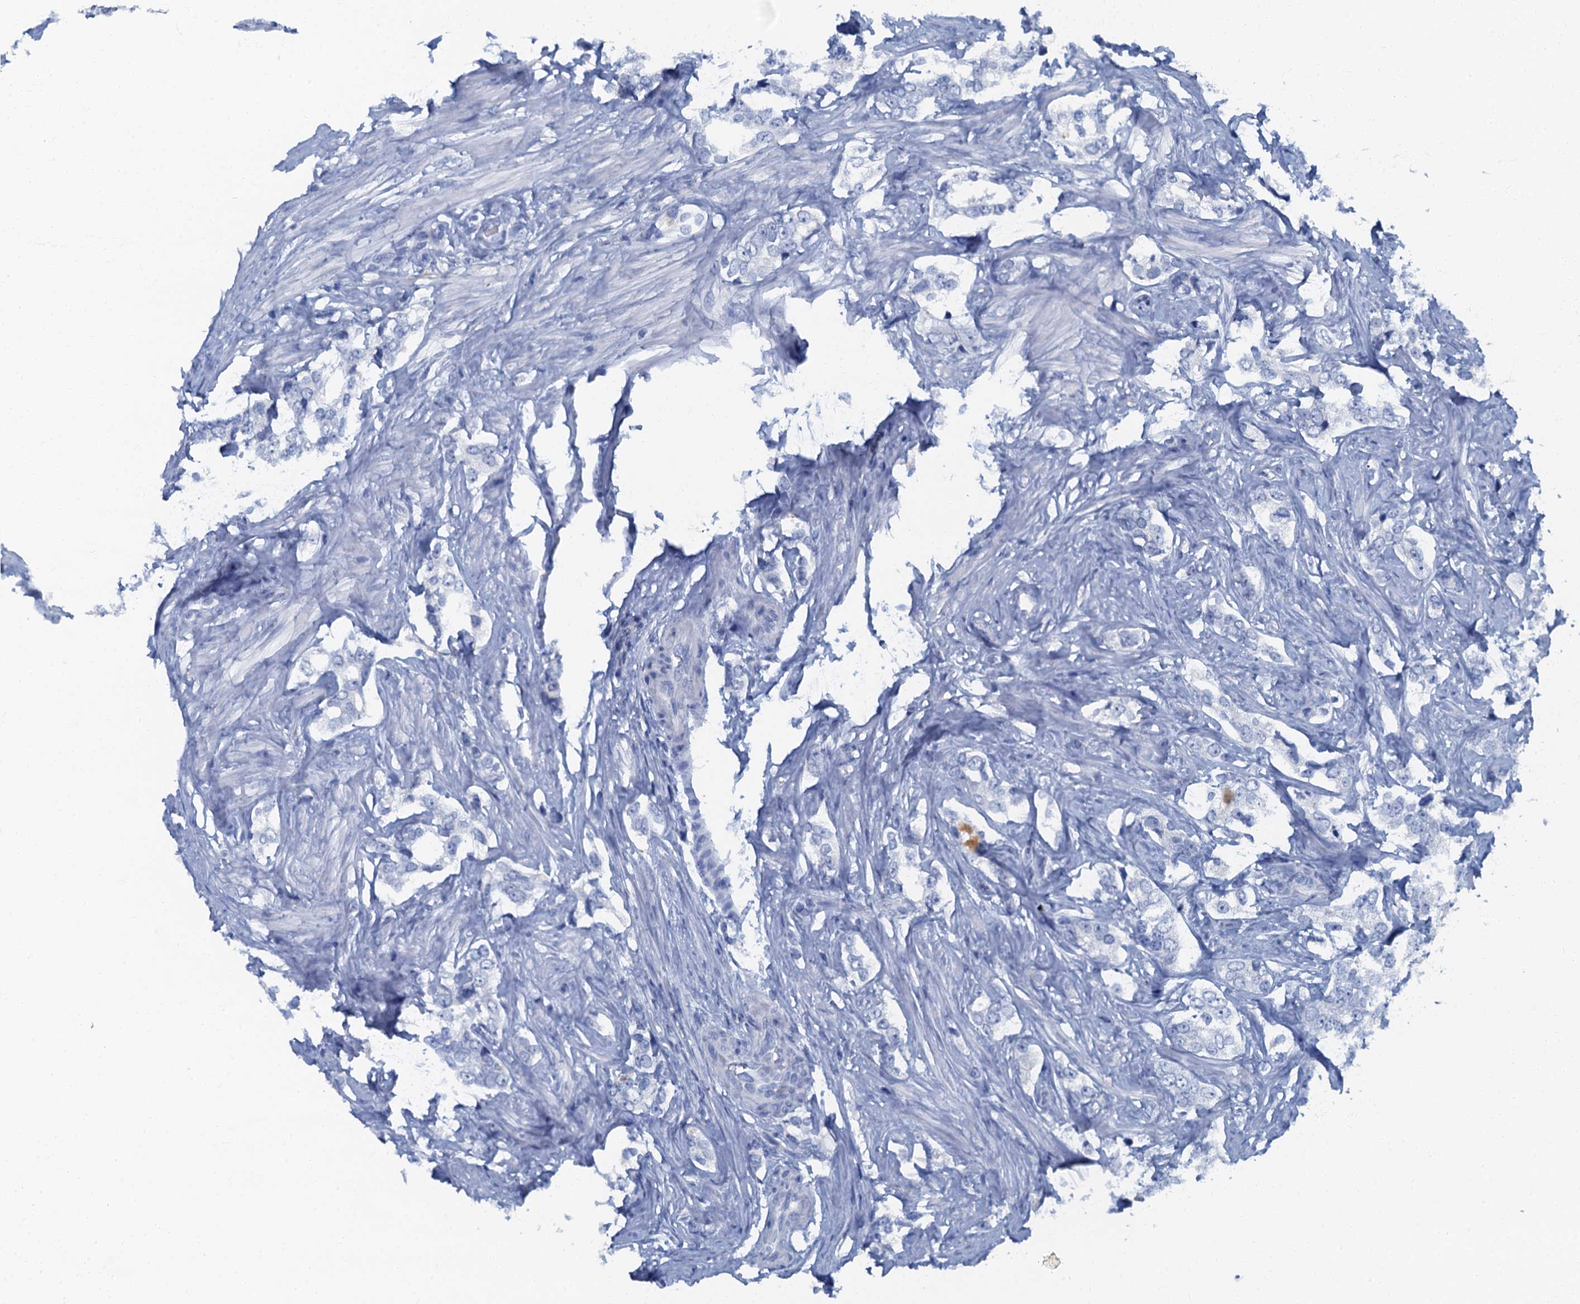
{"staining": {"intensity": "negative", "quantity": "none", "location": "none"}, "tissue": "prostate cancer", "cell_type": "Tumor cells", "image_type": "cancer", "snomed": [{"axis": "morphology", "description": "Adenocarcinoma, High grade"}, {"axis": "topography", "description": "Prostate"}], "caption": "There is no significant staining in tumor cells of adenocarcinoma (high-grade) (prostate).", "gene": "LYPD3", "patient": {"sex": "male", "age": 66}}